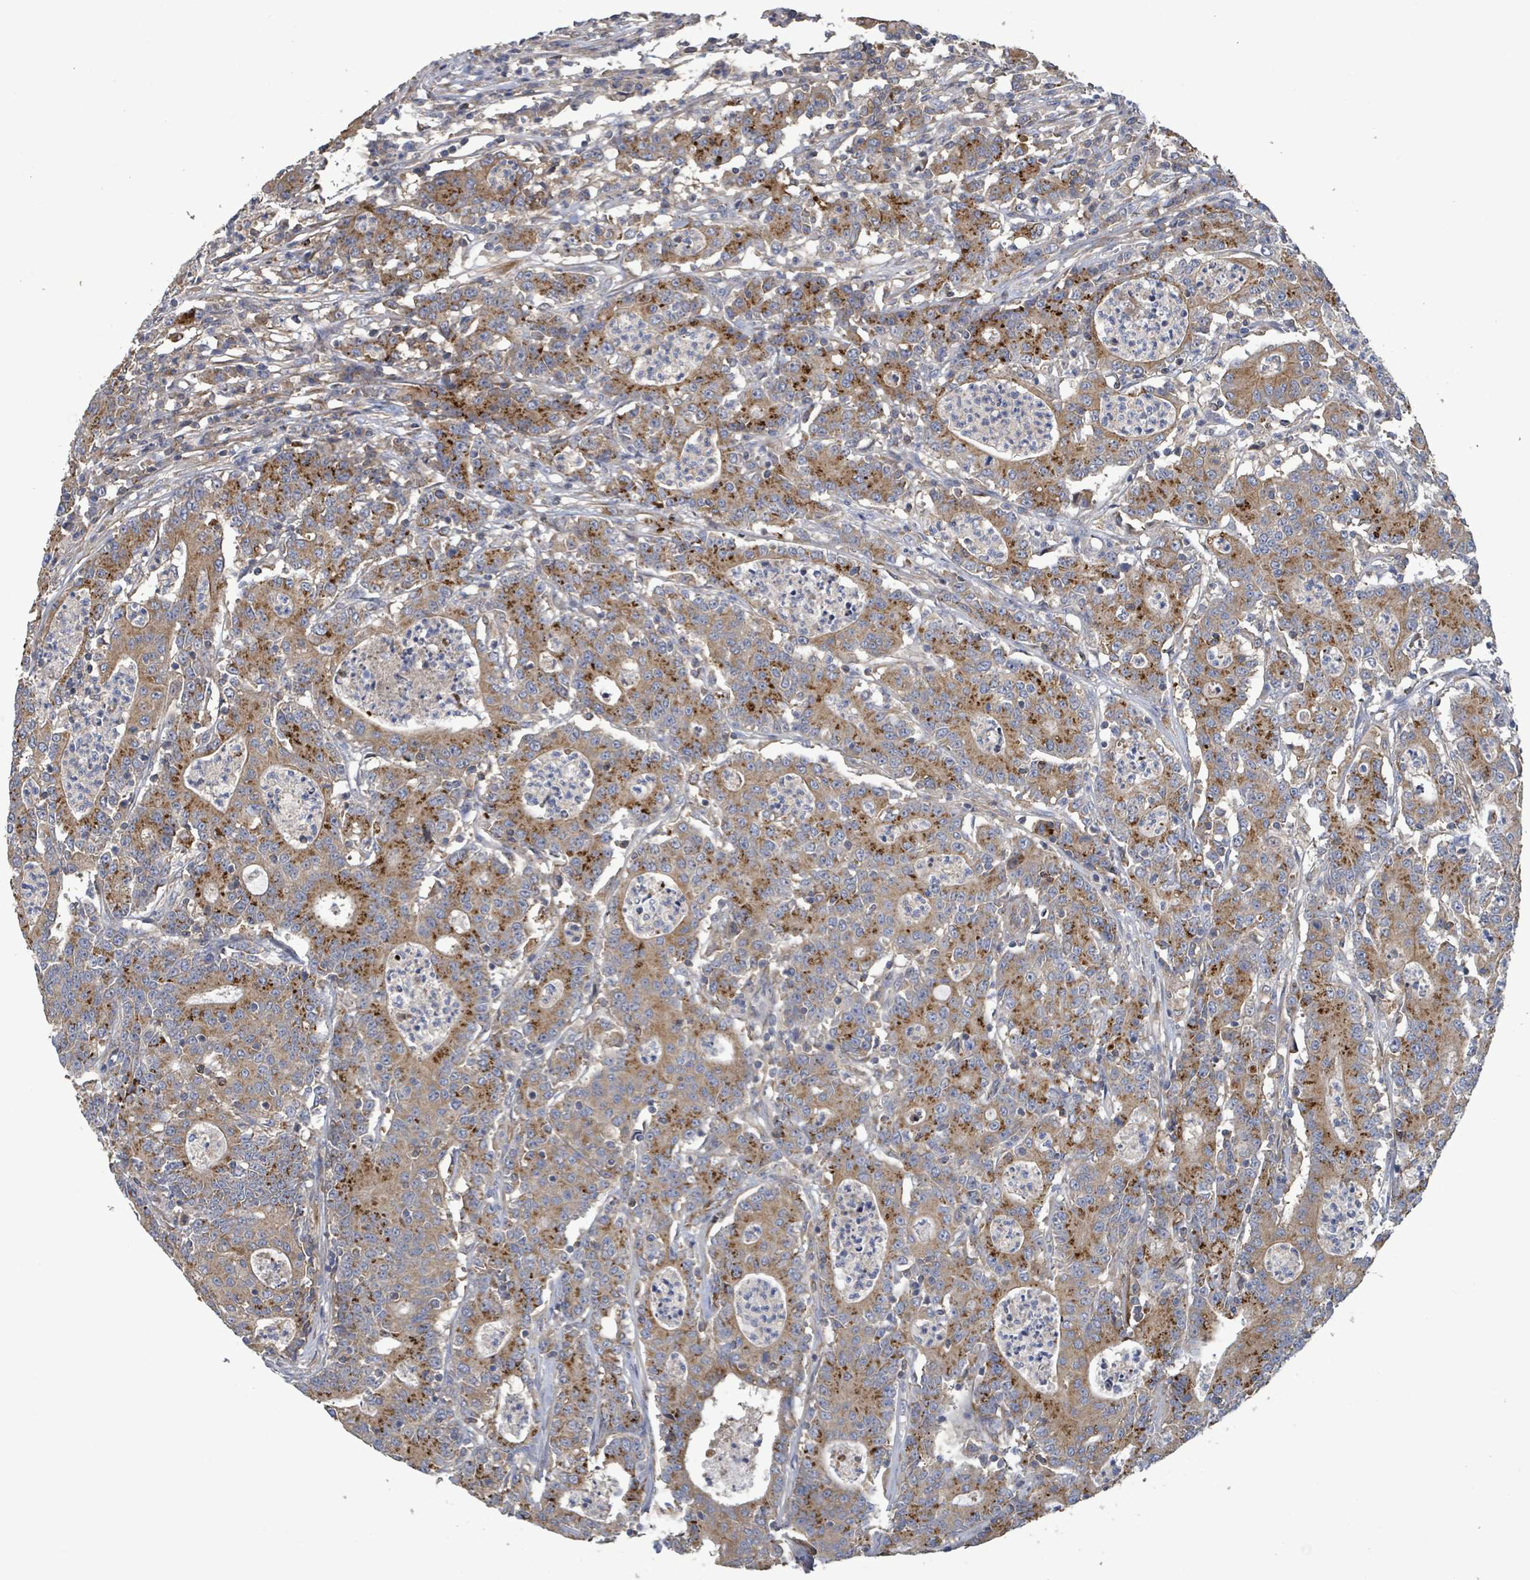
{"staining": {"intensity": "moderate", "quantity": ">75%", "location": "cytoplasmic/membranous"}, "tissue": "colorectal cancer", "cell_type": "Tumor cells", "image_type": "cancer", "snomed": [{"axis": "morphology", "description": "Adenocarcinoma, NOS"}, {"axis": "topography", "description": "Colon"}], "caption": "Human colorectal cancer stained for a protein (brown) reveals moderate cytoplasmic/membranous positive positivity in about >75% of tumor cells.", "gene": "PLAAT1", "patient": {"sex": "male", "age": 83}}